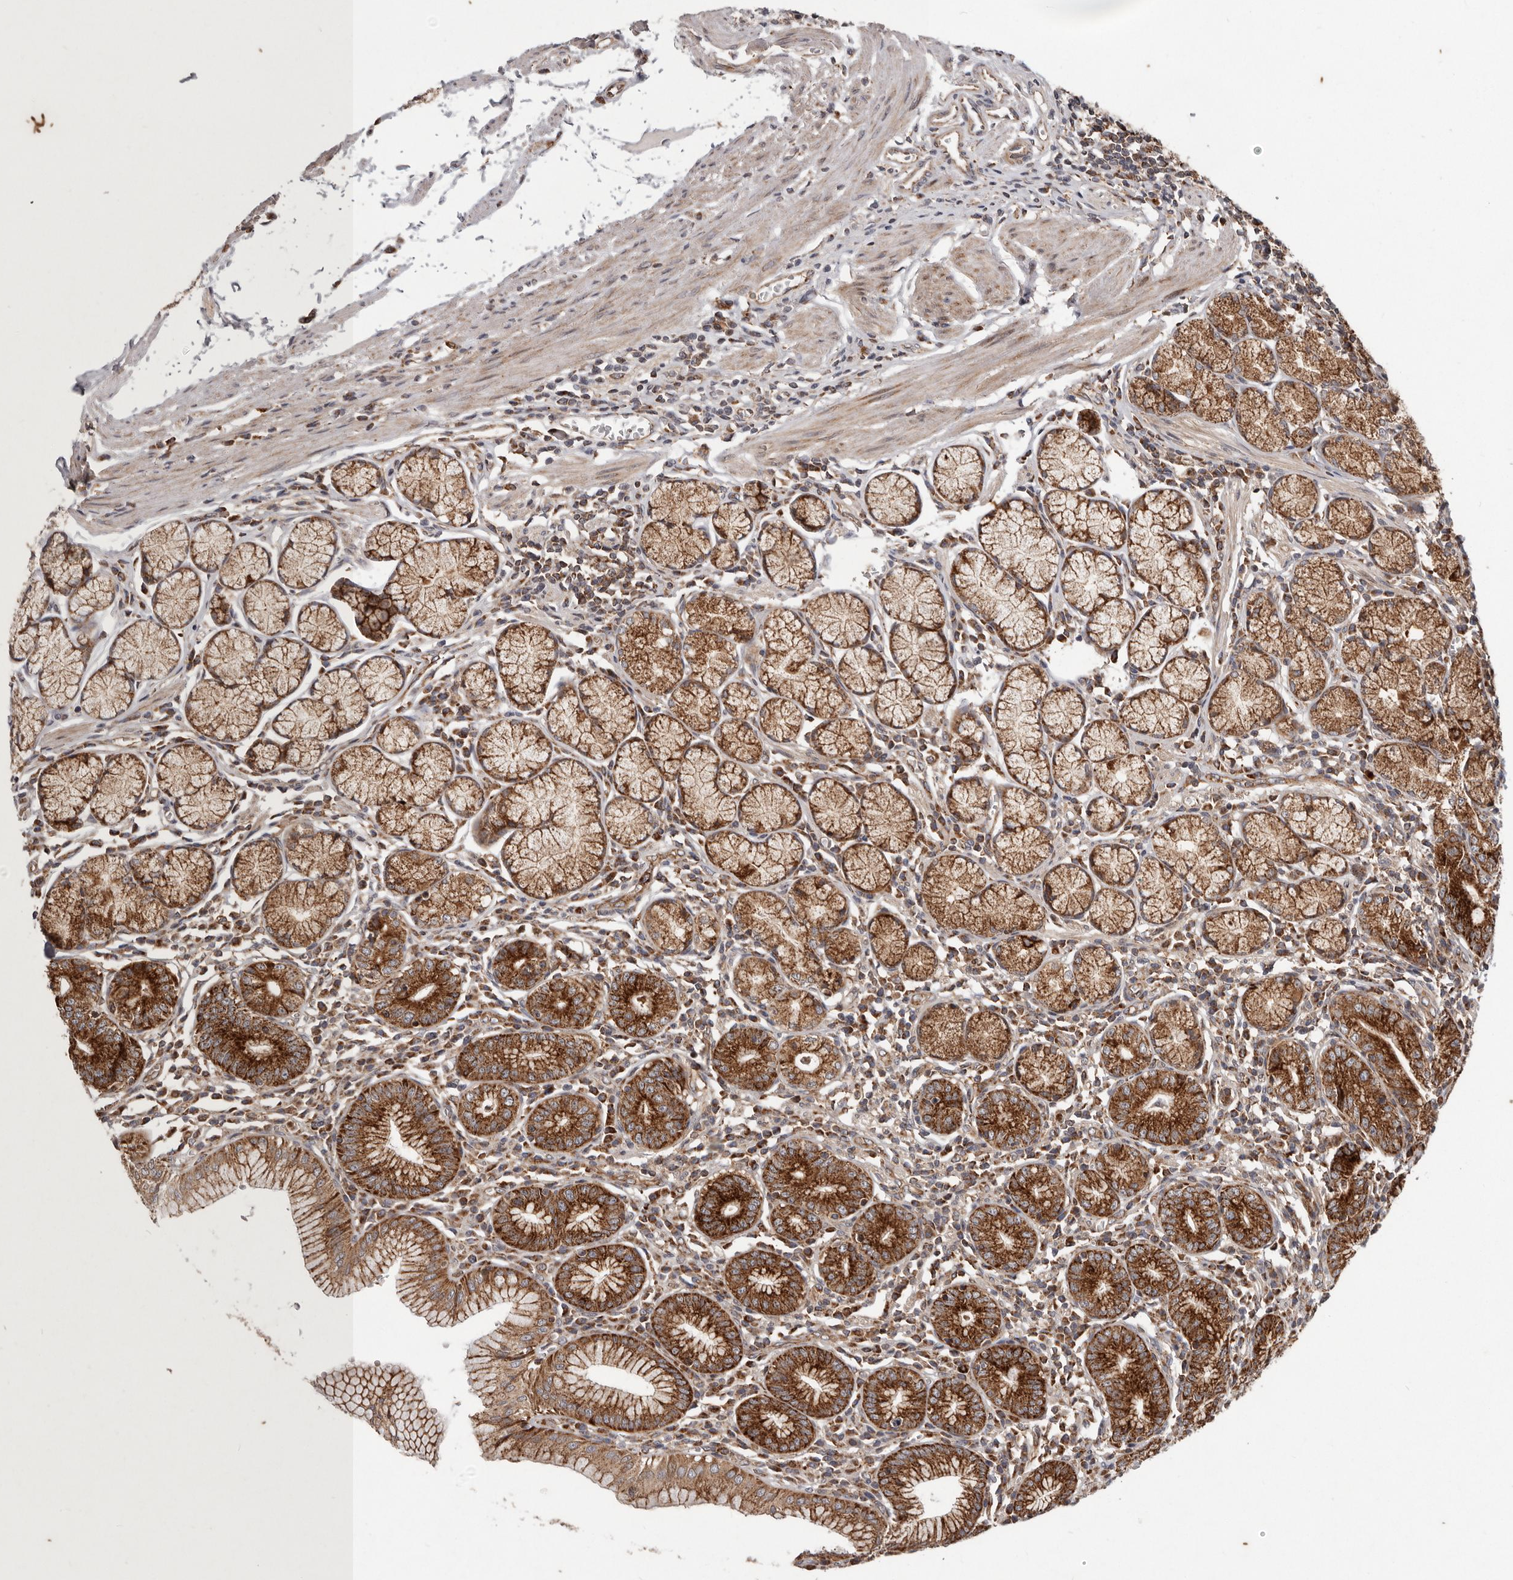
{"staining": {"intensity": "strong", "quantity": ">75%", "location": "cytoplasmic/membranous"}, "tissue": "stomach", "cell_type": "Glandular cells", "image_type": "normal", "snomed": [{"axis": "morphology", "description": "Normal tissue, NOS"}, {"axis": "topography", "description": "Stomach"}], "caption": "DAB immunohistochemical staining of normal stomach shows strong cytoplasmic/membranous protein expression in approximately >75% of glandular cells. The staining was performed using DAB to visualize the protein expression in brown, while the nuclei were stained in blue with hematoxylin (Magnification: 20x).", "gene": "MRPS10", "patient": {"sex": "male", "age": 55}}